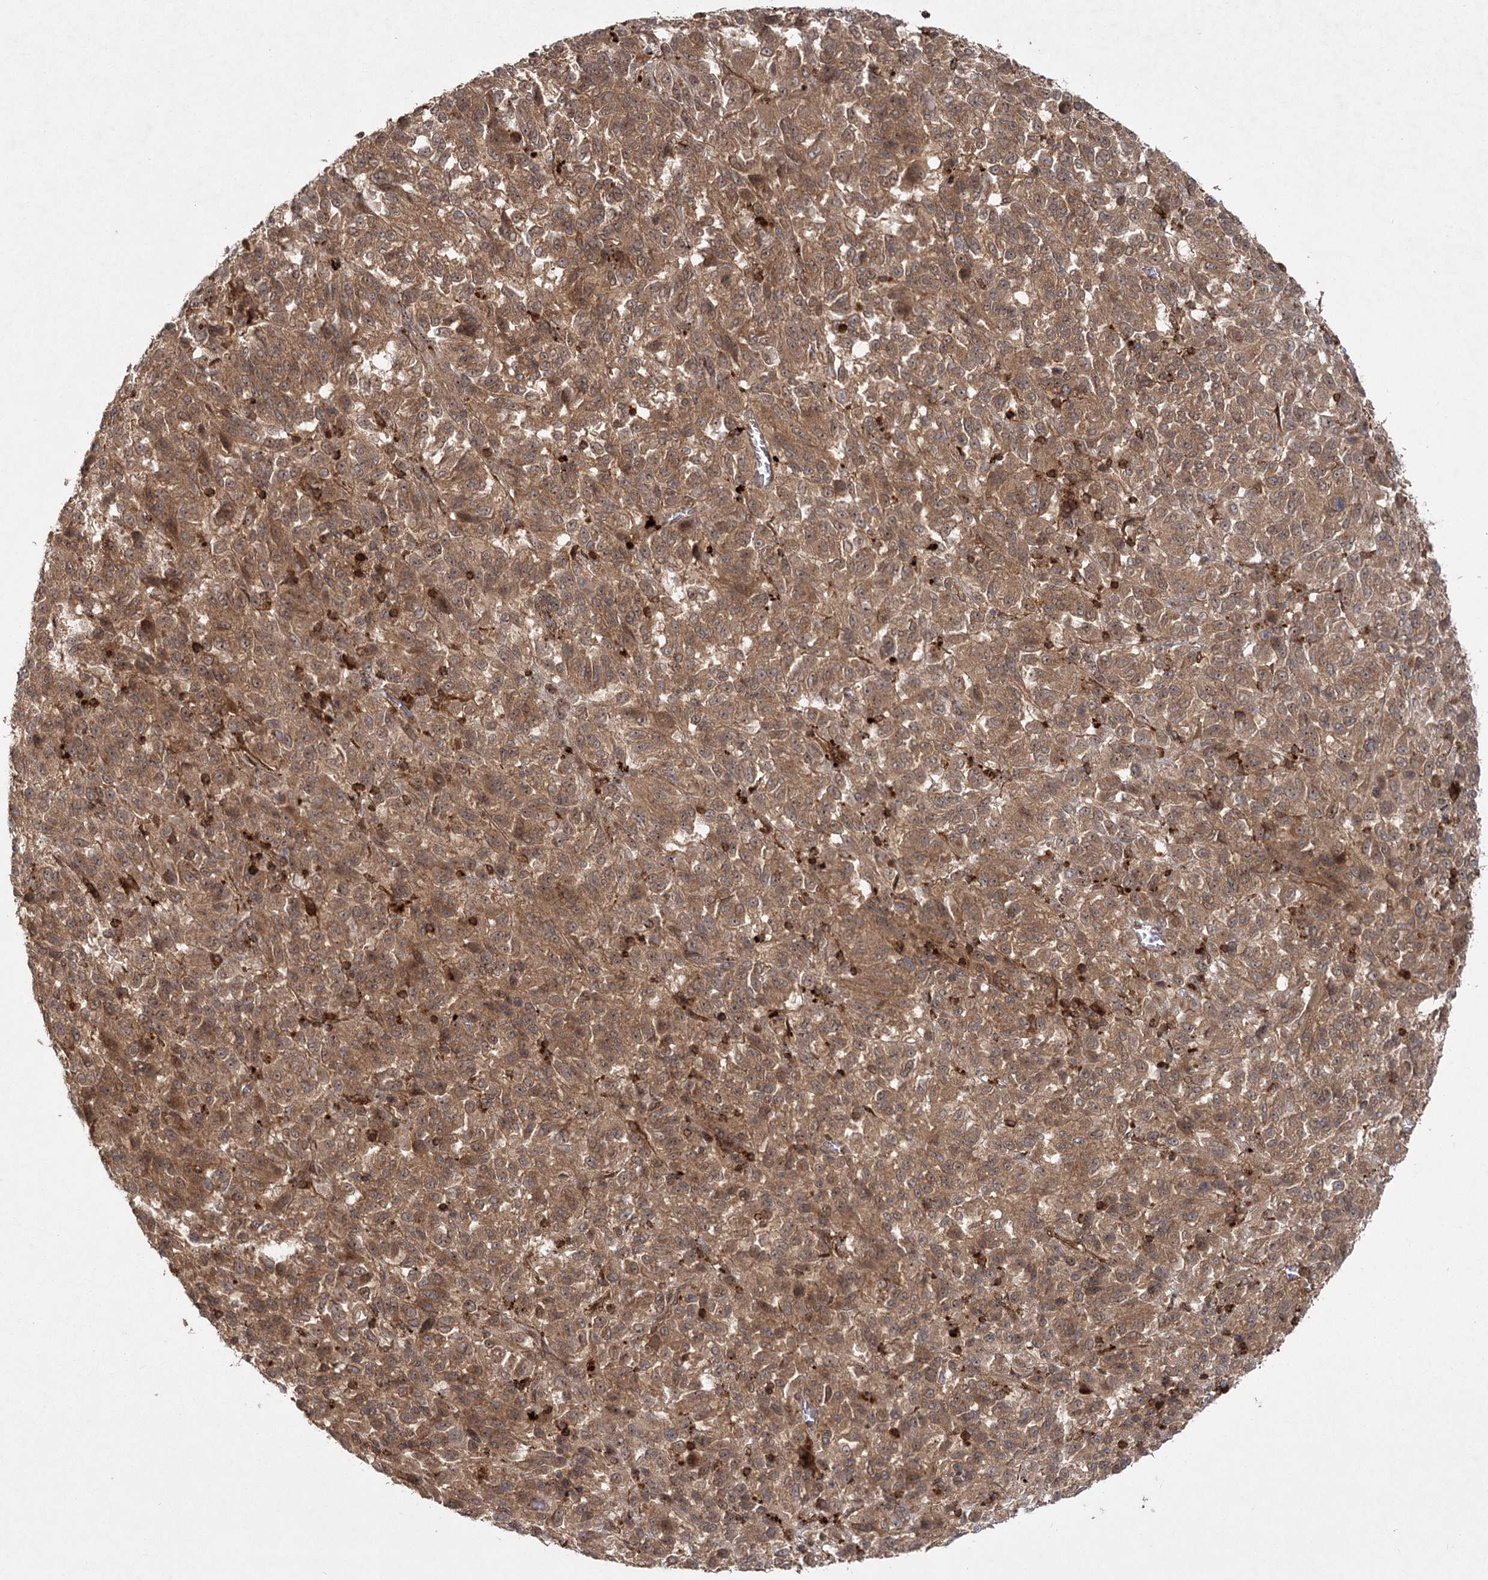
{"staining": {"intensity": "moderate", "quantity": ">75%", "location": "cytoplasmic/membranous"}, "tissue": "melanoma", "cell_type": "Tumor cells", "image_type": "cancer", "snomed": [{"axis": "morphology", "description": "Malignant melanoma, Metastatic site"}, {"axis": "topography", "description": "Lung"}], "caption": "Protein expression analysis of malignant melanoma (metastatic site) reveals moderate cytoplasmic/membranous expression in about >75% of tumor cells.", "gene": "MDFIC", "patient": {"sex": "male", "age": 64}}